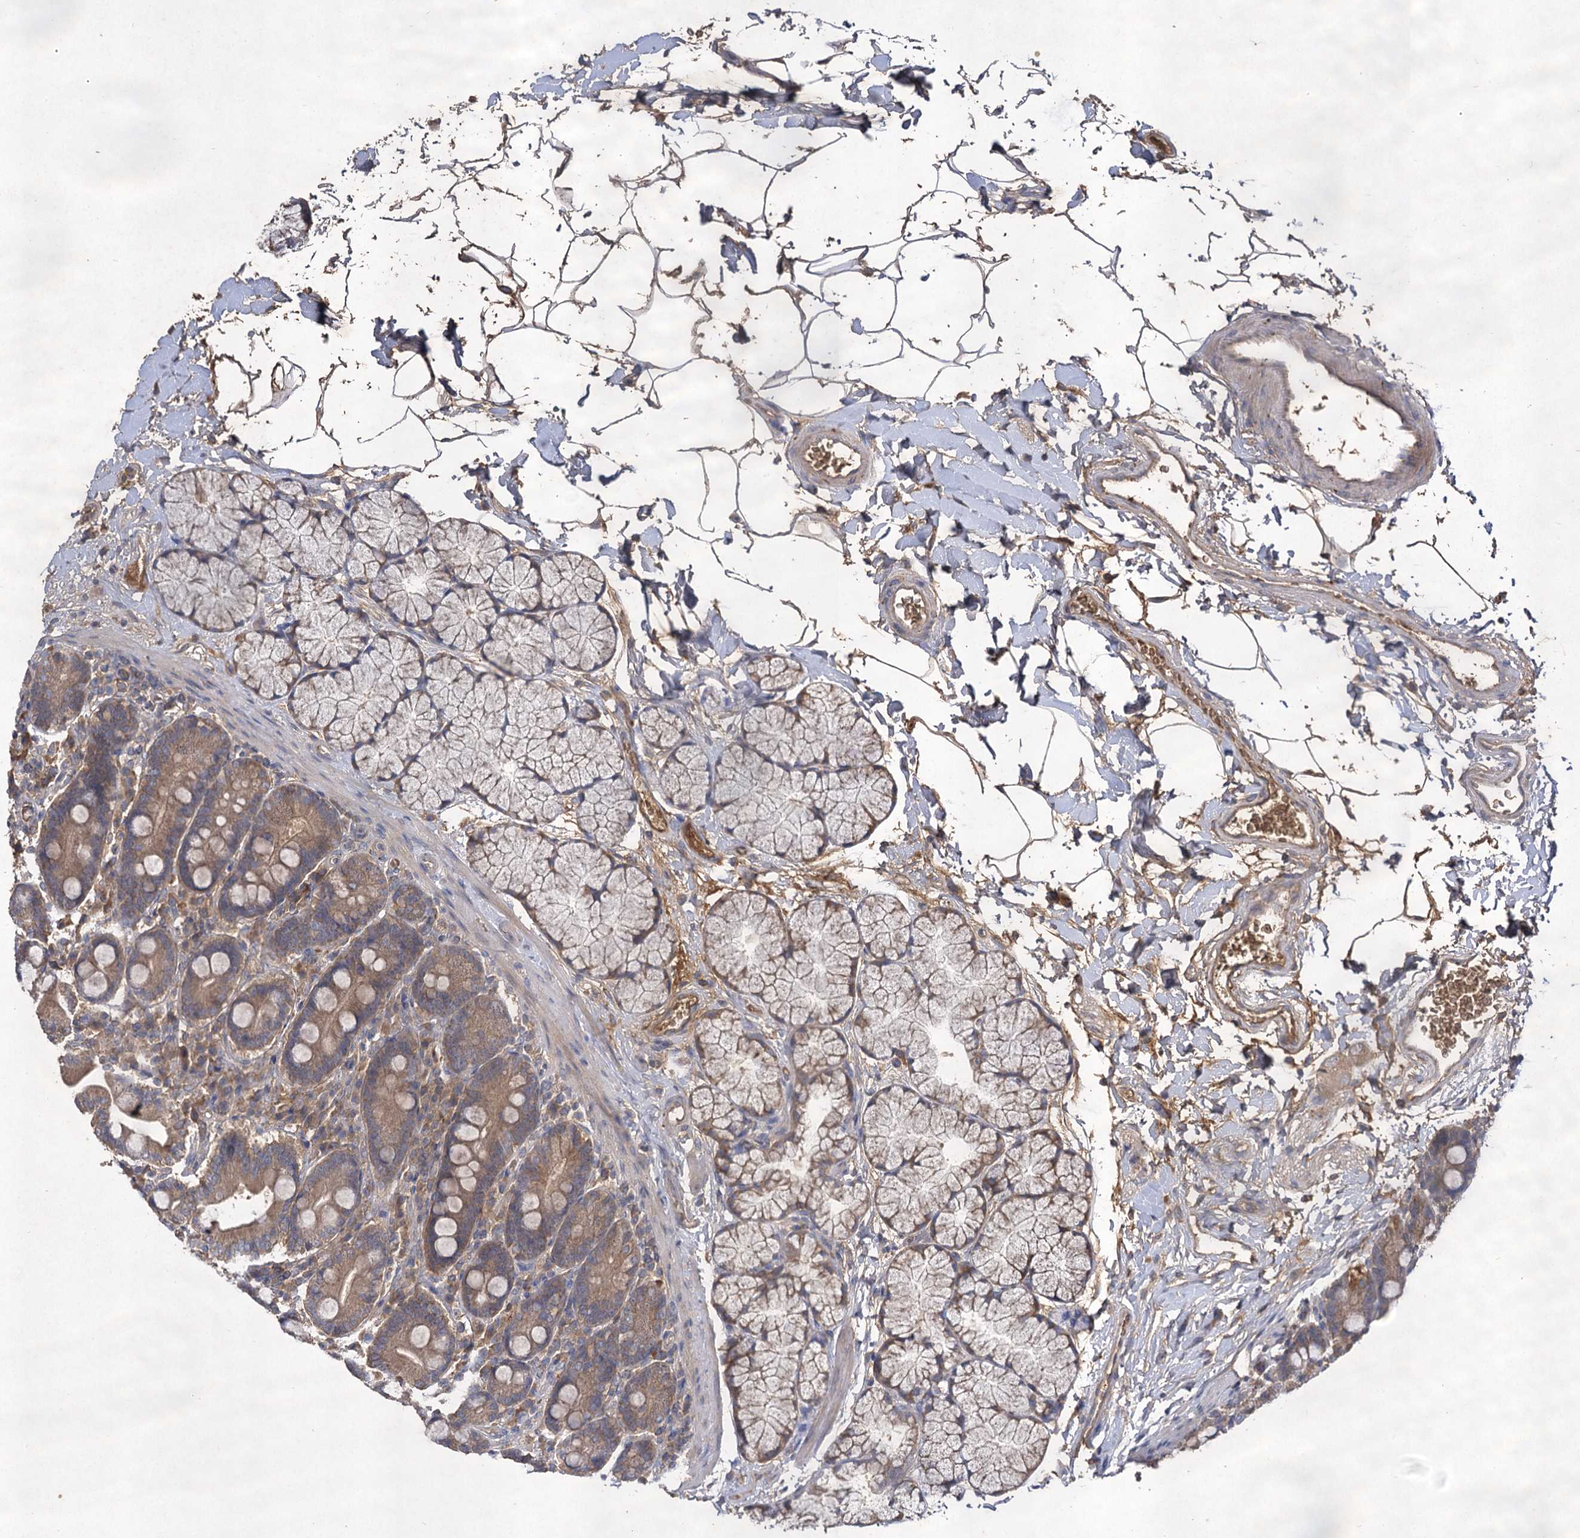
{"staining": {"intensity": "moderate", "quantity": ">75%", "location": "cytoplasmic/membranous"}, "tissue": "duodenum", "cell_type": "Glandular cells", "image_type": "normal", "snomed": [{"axis": "morphology", "description": "Normal tissue, NOS"}, {"axis": "topography", "description": "Duodenum"}], "caption": "Immunohistochemical staining of unremarkable human duodenum shows medium levels of moderate cytoplasmic/membranous positivity in approximately >75% of glandular cells. Nuclei are stained in blue.", "gene": "USP50", "patient": {"sex": "male", "age": 35}}